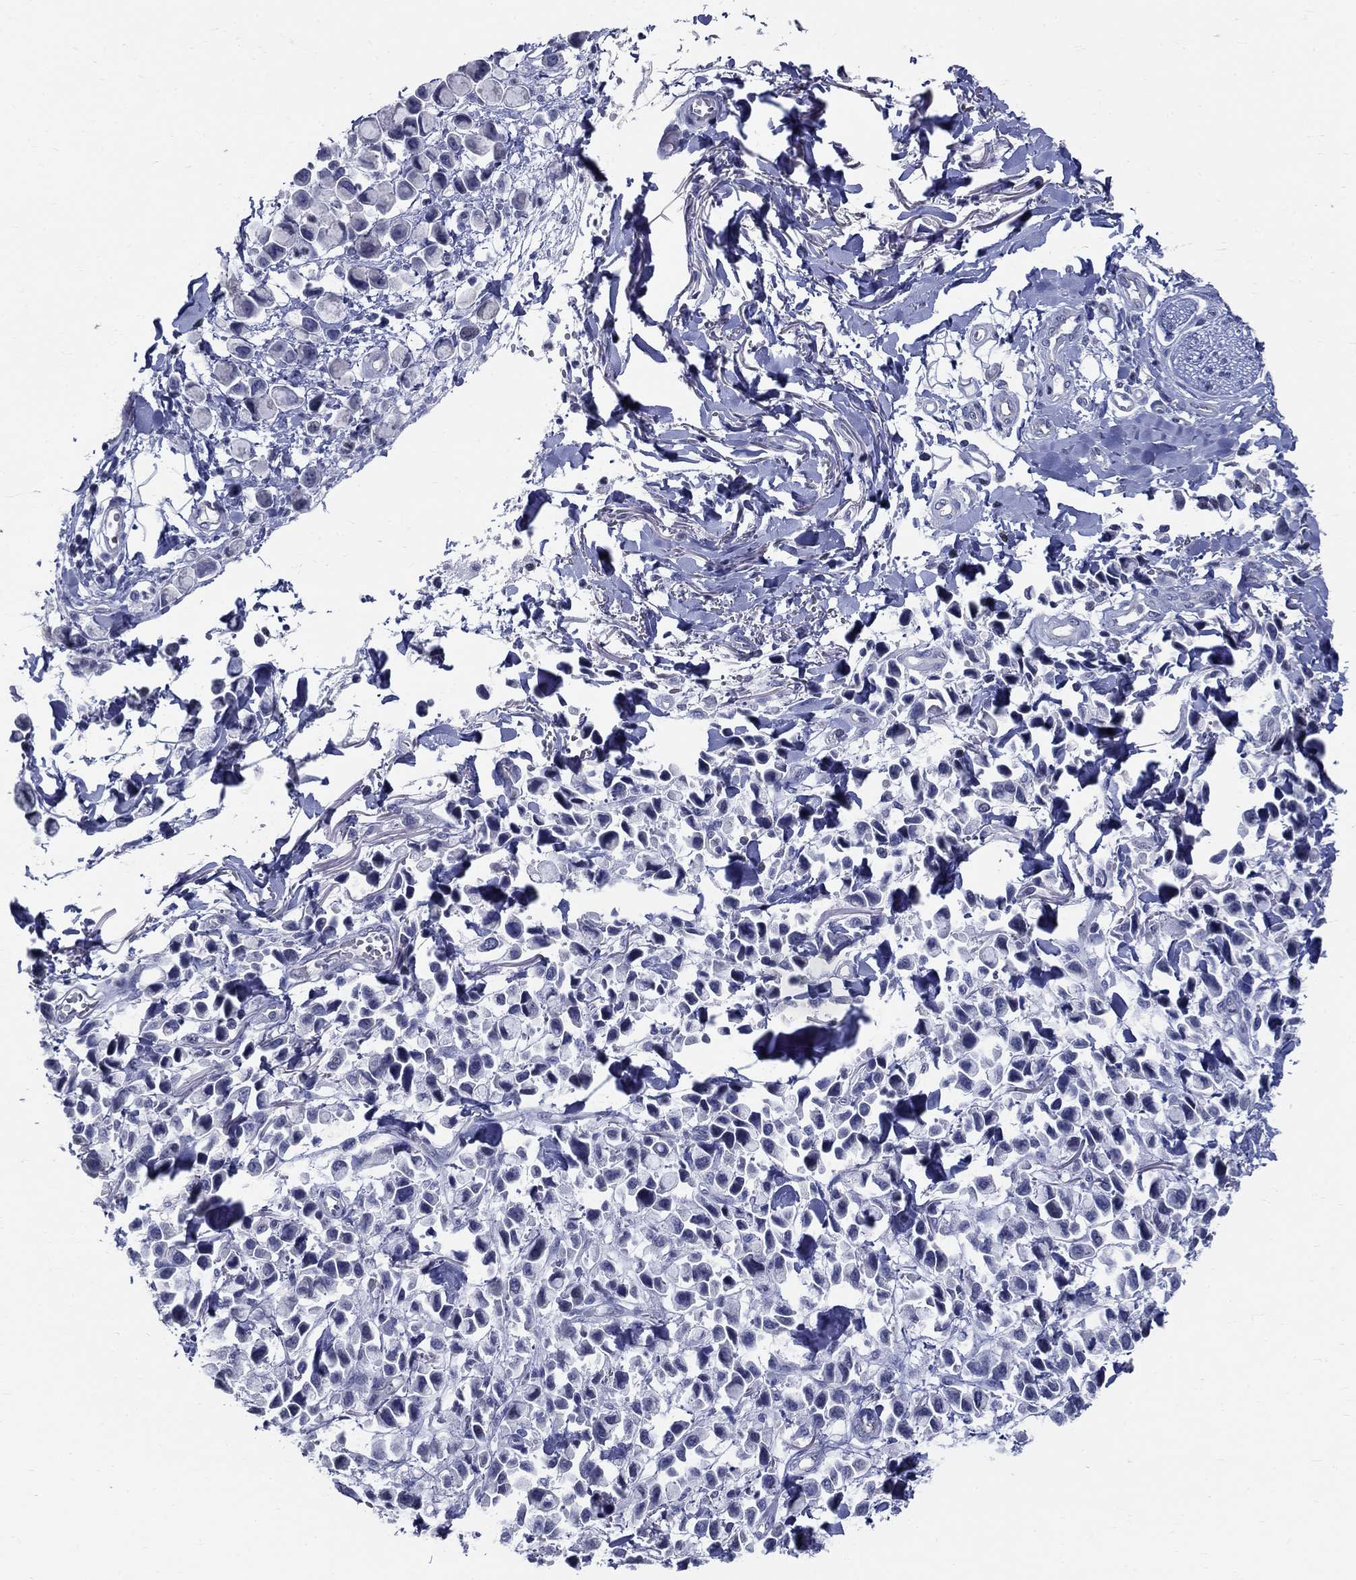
{"staining": {"intensity": "negative", "quantity": "none", "location": "none"}, "tissue": "stomach cancer", "cell_type": "Tumor cells", "image_type": "cancer", "snomed": [{"axis": "morphology", "description": "Adenocarcinoma, NOS"}, {"axis": "topography", "description": "Stomach"}], "caption": "High magnification brightfield microscopy of stomach cancer (adenocarcinoma) stained with DAB (brown) and counterstained with hematoxylin (blue): tumor cells show no significant positivity.", "gene": "GUCA1A", "patient": {"sex": "female", "age": 81}}